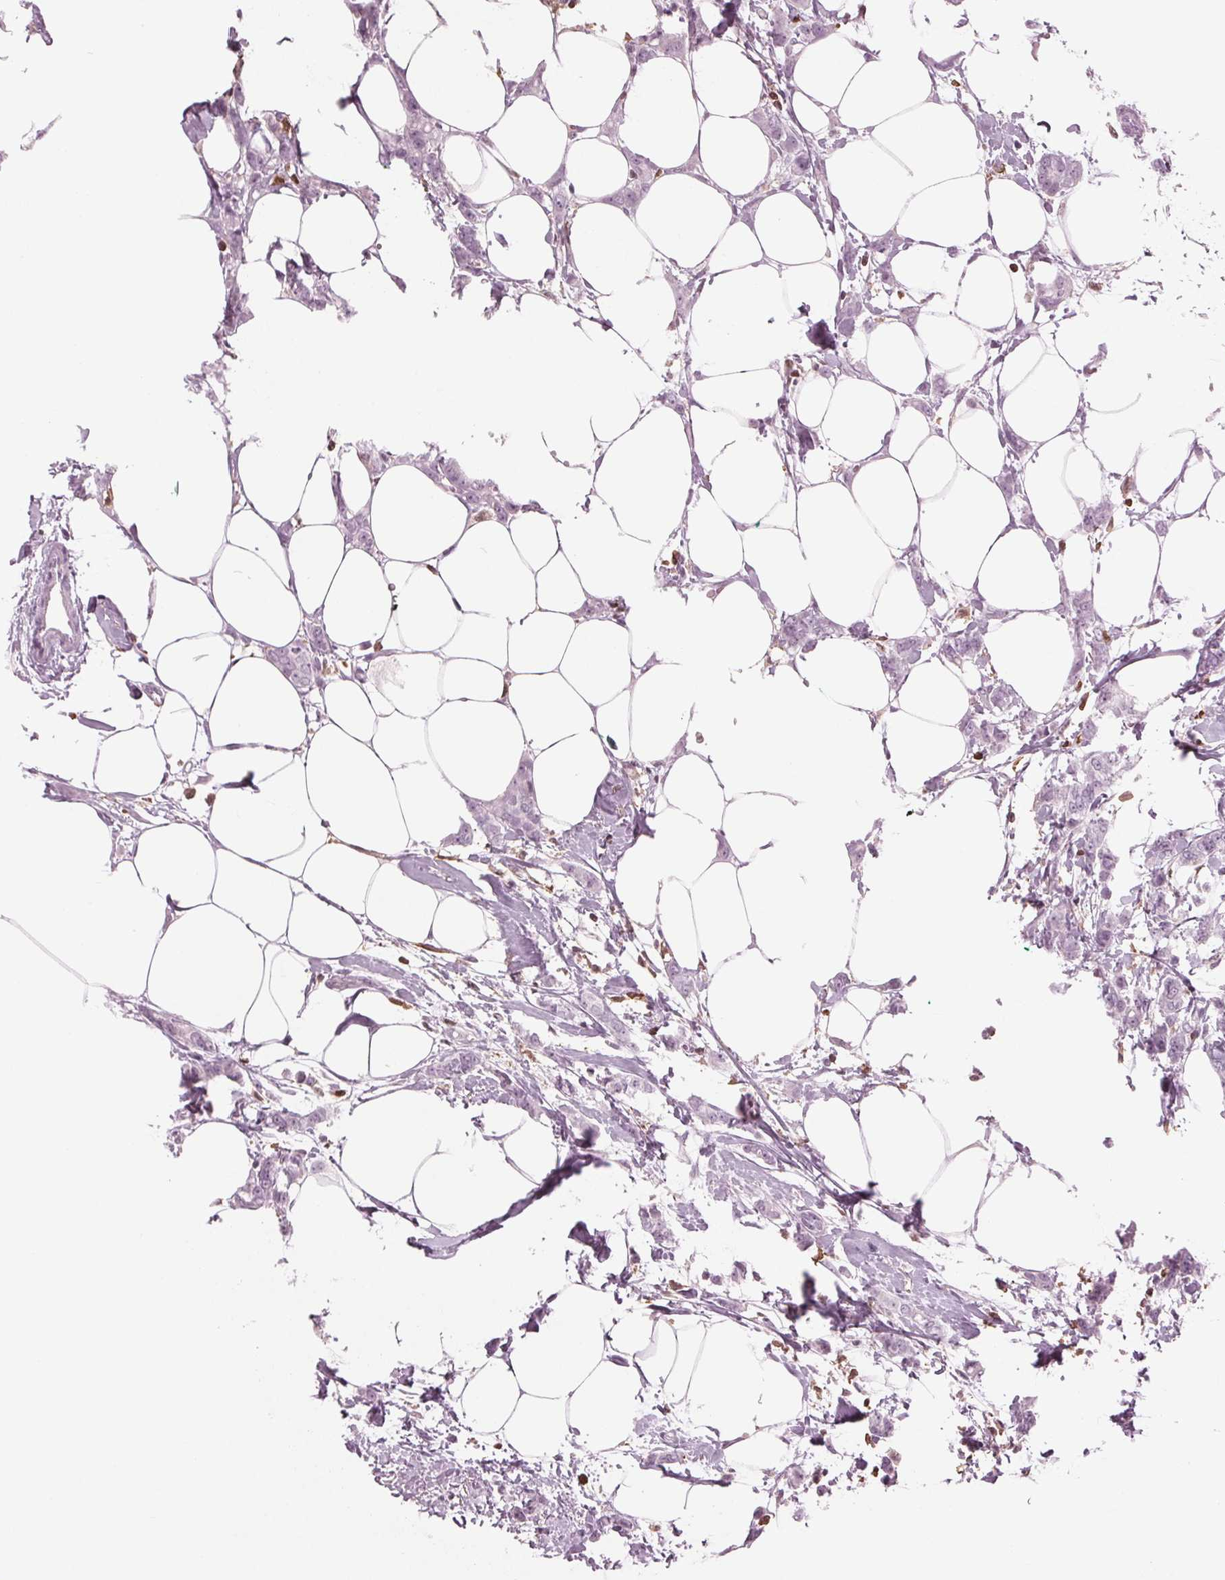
{"staining": {"intensity": "negative", "quantity": "none", "location": "none"}, "tissue": "breast cancer", "cell_type": "Tumor cells", "image_type": "cancer", "snomed": [{"axis": "morphology", "description": "Duct carcinoma"}, {"axis": "topography", "description": "Breast"}], "caption": "Tumor cells are negative for brown protein staining in breast cancer (invasive ductal carcinoma). The staining was performed using DAB to visualize the protein expression in brown, while the nuclei were stained in blue with hematoxylin (Magnification: 20x).", "gene": "BTLA", "patient": {"sex": "female", "age": 40}}